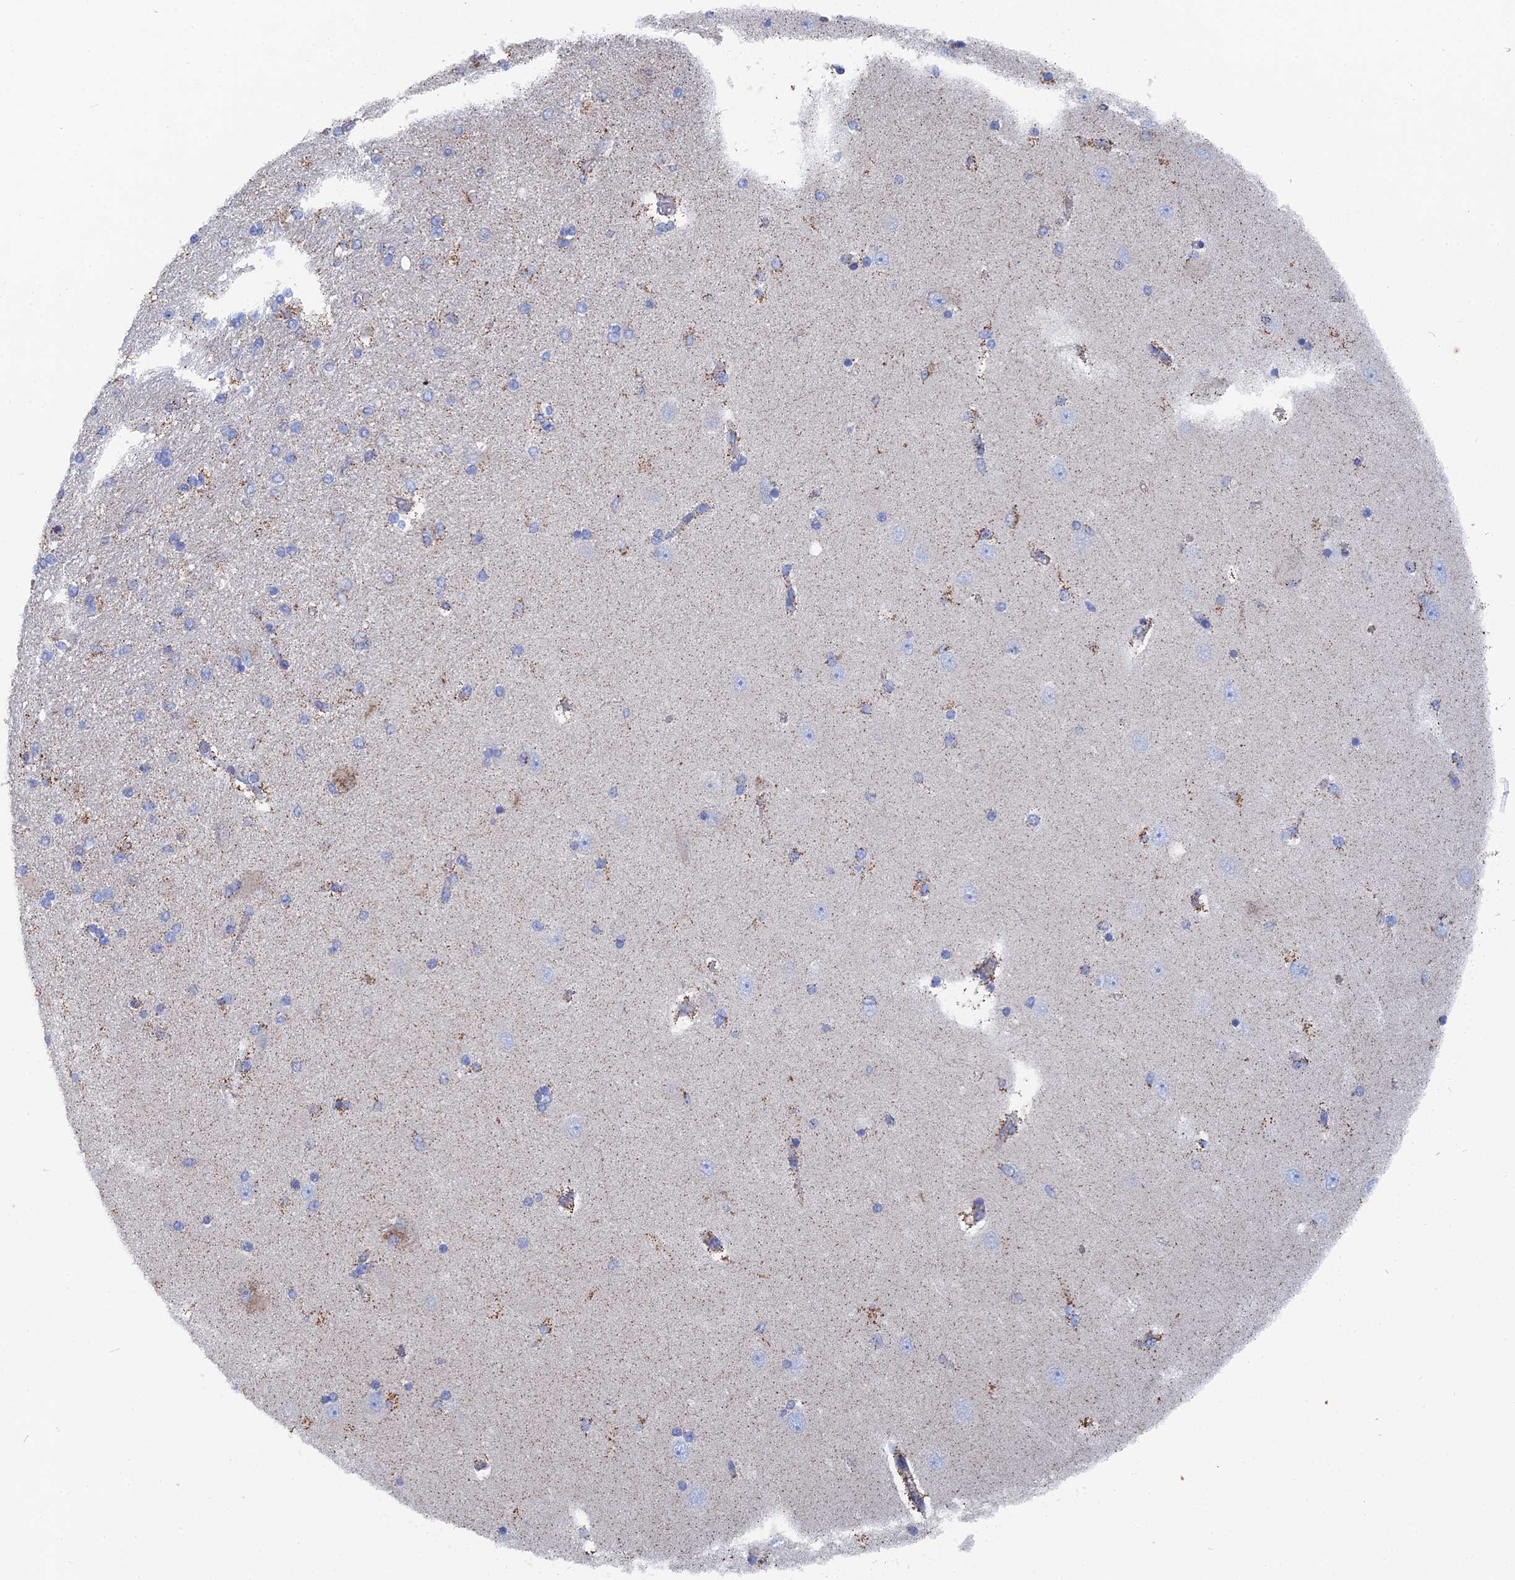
{"staining": {"intensity": "moderate", "quantity": "<25%", "location": "cytoplasmic/membranous"}, "tissue": "hippocampus", "cell_type": "Glial cells", "image_type": "normal", "snomed": [{"axis": "morphology", "description": "Normal tissue, NOS"}, {"axis": "topography", "description": "Hippocampus"}], "caption": "Glial cells show moderate cytoplasmic/membranous staining in about <25% of cells in normal hippocampus.", "gene": "IFT80", "patient": {"sex": "female", "age": 54}}